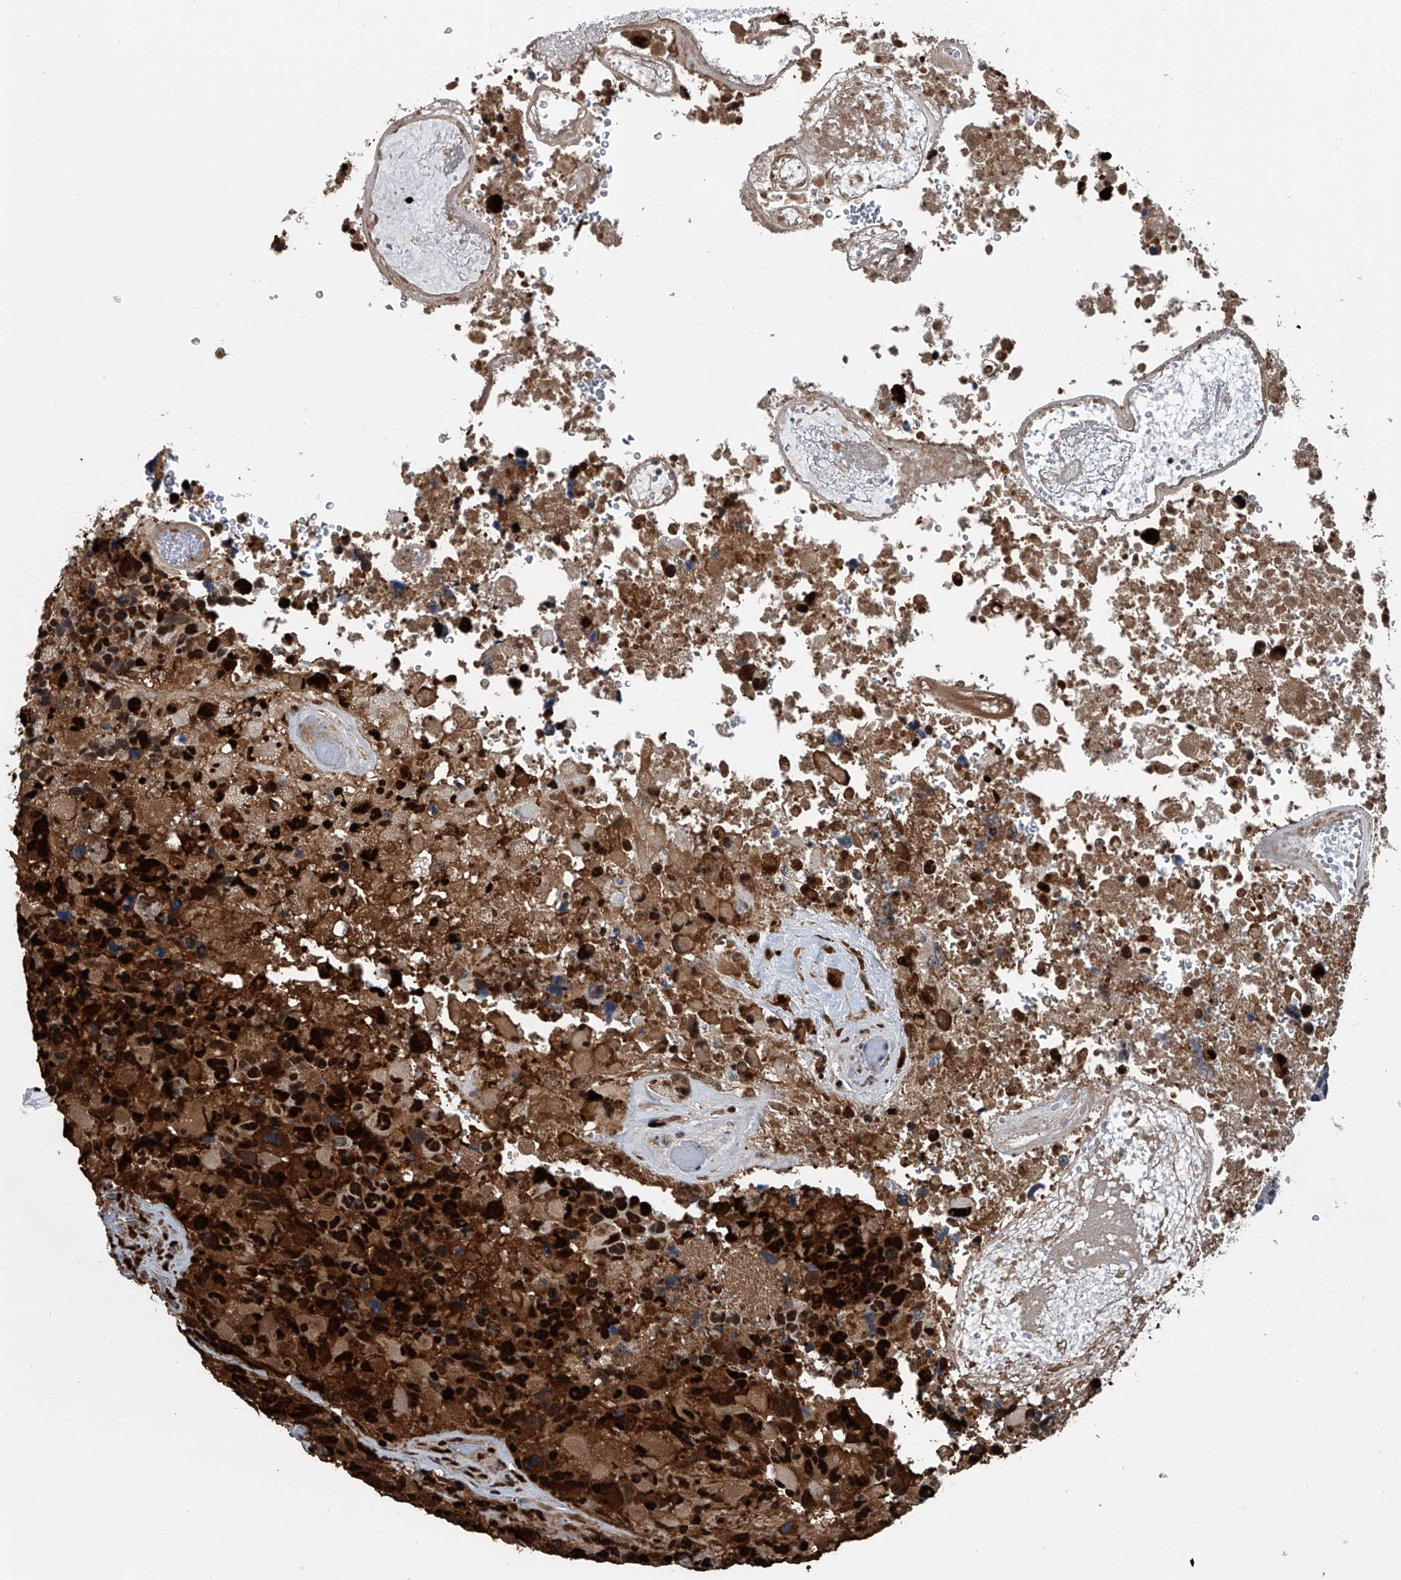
{"staining": {"intensity": "strong", "quantity": ">75%", "location": "cytoplasmic/membranous,nuclear"}, "tissue": "glioma", "cell_type": "Tumor cells", "image_type": "cancer", "snomed": [{"axis": "morphology", "description": "Glioma, malignant, High grade"}, {"axis": "topography", "description": "Brain"}], "caption": "Tumor cells reveal high levels of strong cytoplasmic/membranous and nuclear positivity in about >75% of cells in high-grade glioma (malignant). The staining is performed using DAB (3,3'-diaminobenzidine) brown chromogen to label protein expression. The nuclei are counter-stained blue using hematoxylin.", "gene": "FKBP5", "patient": {"sex": "male", "age": 69}}